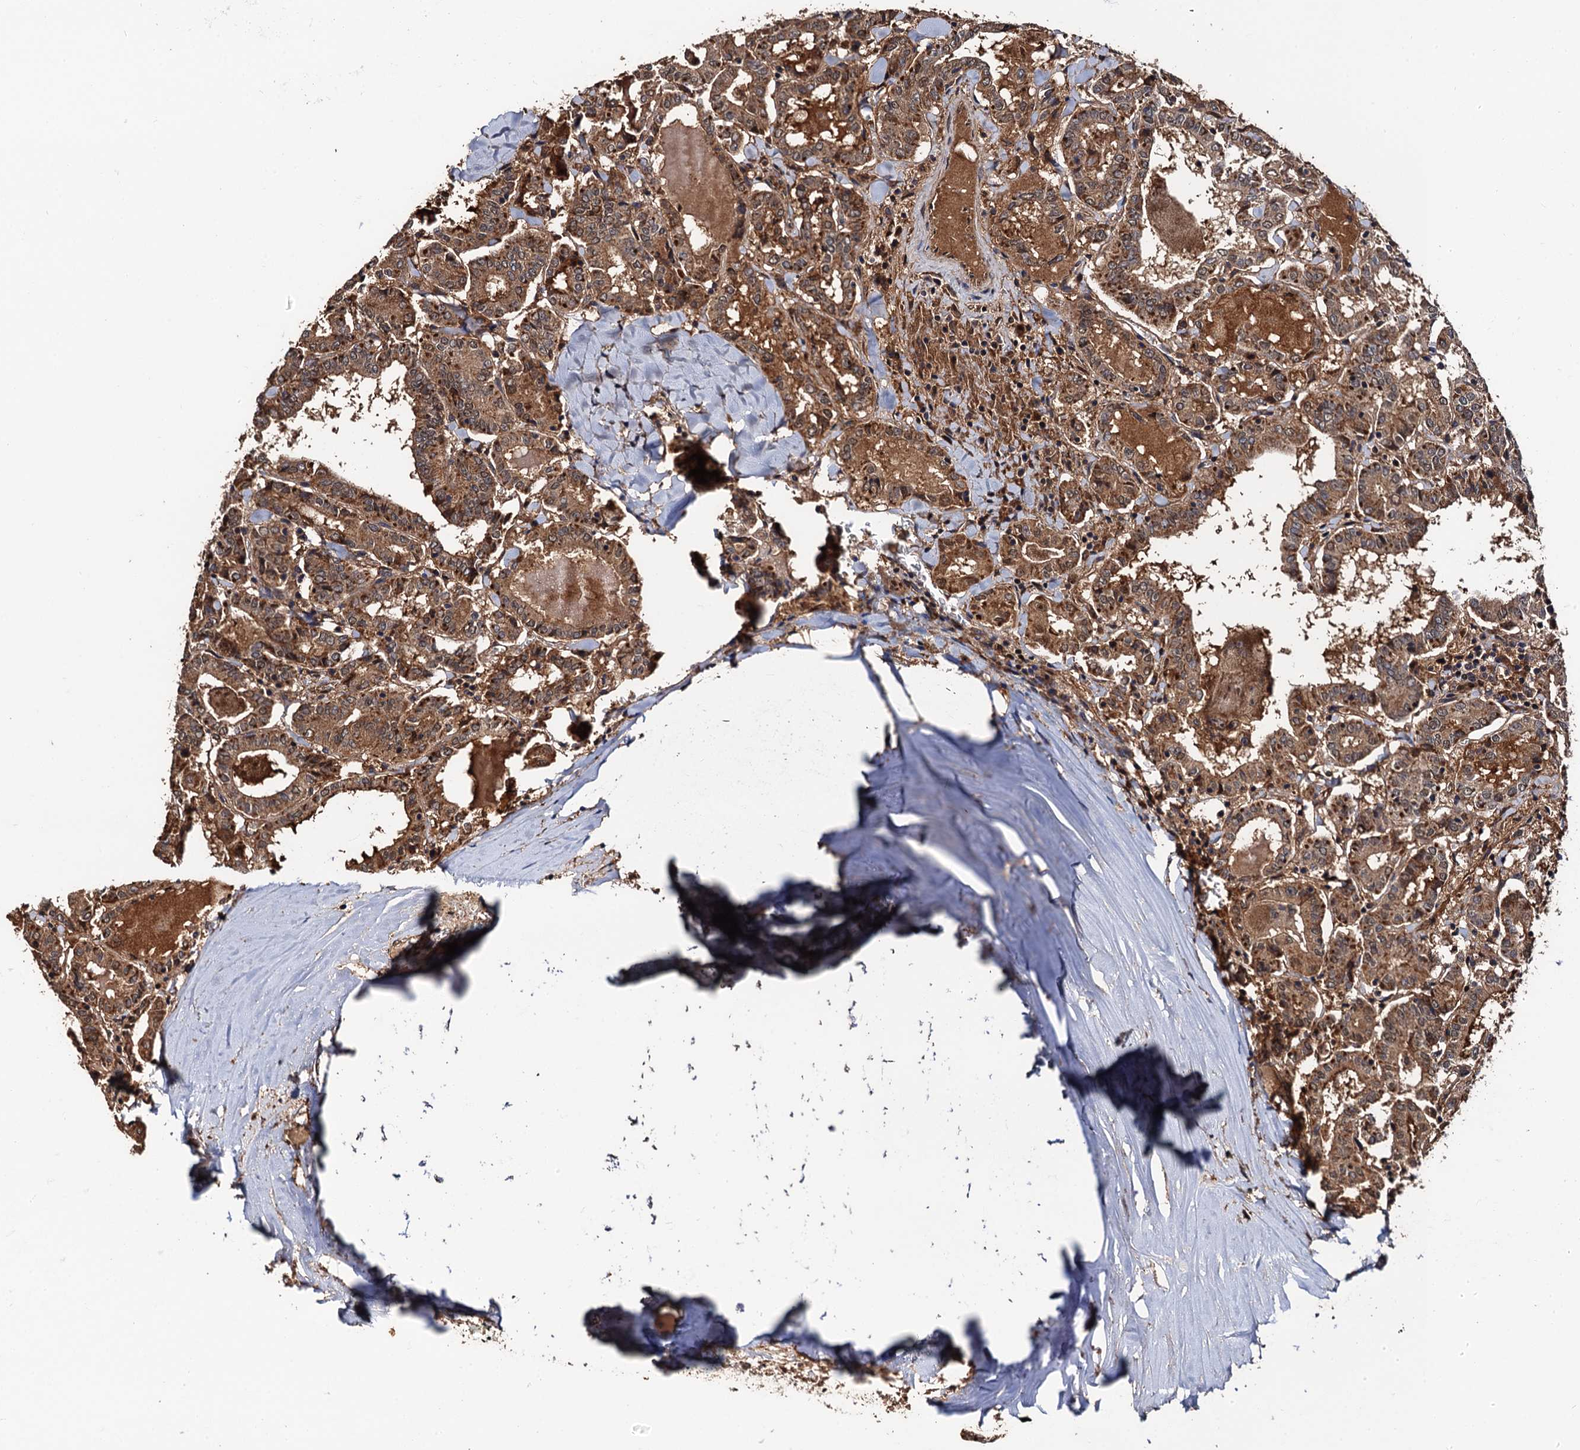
{"staining": {"intensity": "moderate", "quantity": ">75%", "location": "cytoplasmic/membranous"}, "tissue": "thyroid cancer", "cell_type": "Tumor cells", "image_type": "cancer", "snomed": [{"axis": "morphology", "description": "Papillary adenocarcinoma, NOS"}, {"axis": "topography", "description": "Thyroid gland"}], "caption": "Immunohistochemistry photomicrograph of neoplastic tissue: thyroid papillary adenocarcinoma stained using immunohistochemistry reveals medium levels of moderate protein expression localized specifically in the cytoplasmic/membranous of tumor cells, appearing as a cytoplasmic/membranous brown color.", "gene": "MIER2", "patient": {"sex": "female", "age": 72}}